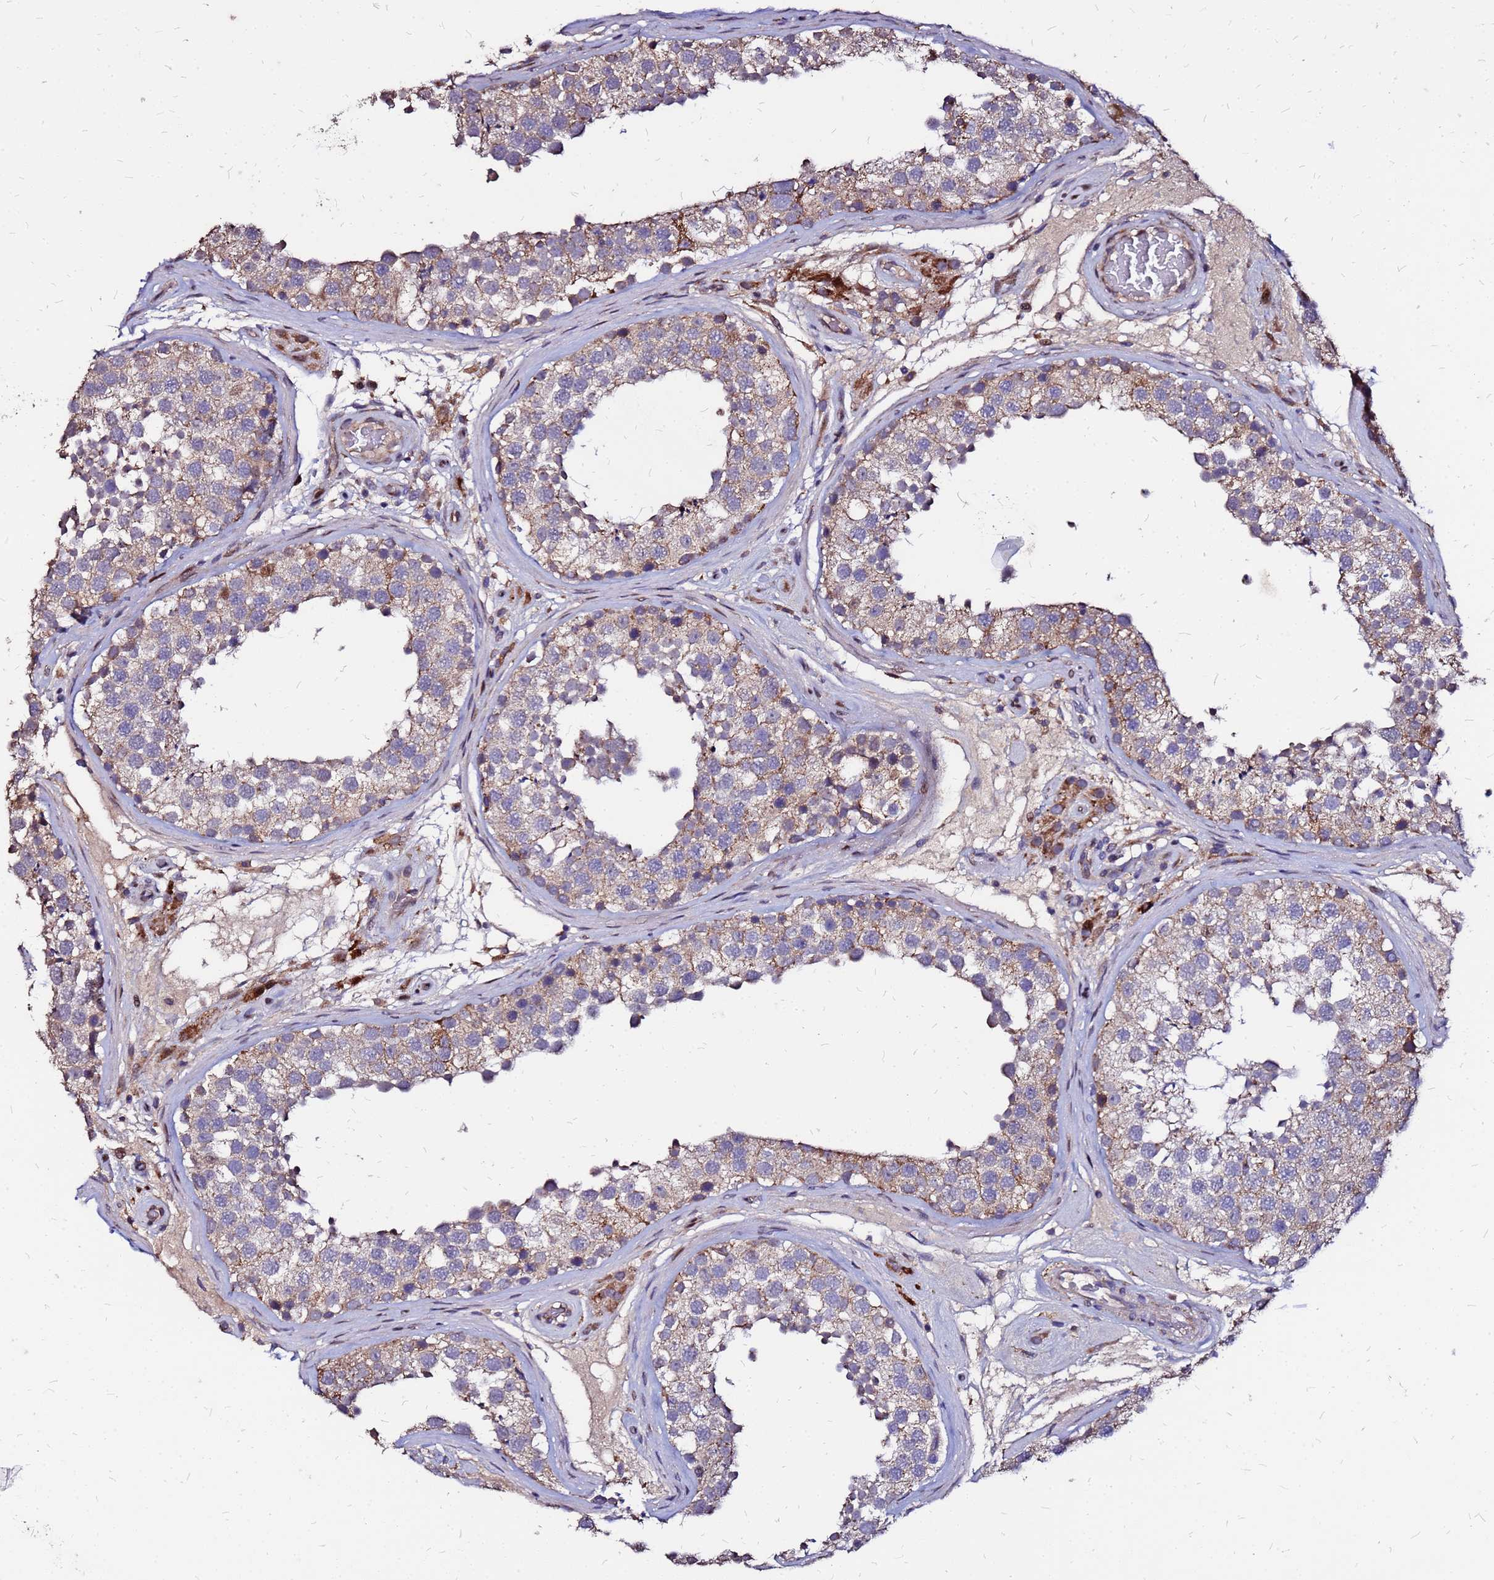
{"staining": {"intensity": "moderate", "quantity": "25%-75%", "location": "cytoplasmic/membranous"}, "tissue": "testis", "cell_type": "Cells in seminiferous ducts", "image_type": "normal", "snomed": [{"axis": "morphology", "description": "Normal tissue, NOS"}, {"axis": "topography", "description": "Testis"}], "caption": "Immunohistochemistry (IHC) histopathology image of normal testis stained for a protein (brown), which displays medium levels of moderate cytoplasmic/membranous expression in approximately 25%-75% of cells in seminiferous ducts.", "gene": "ARHGEF35", "patient": {"sex": "male", "age": 26}}